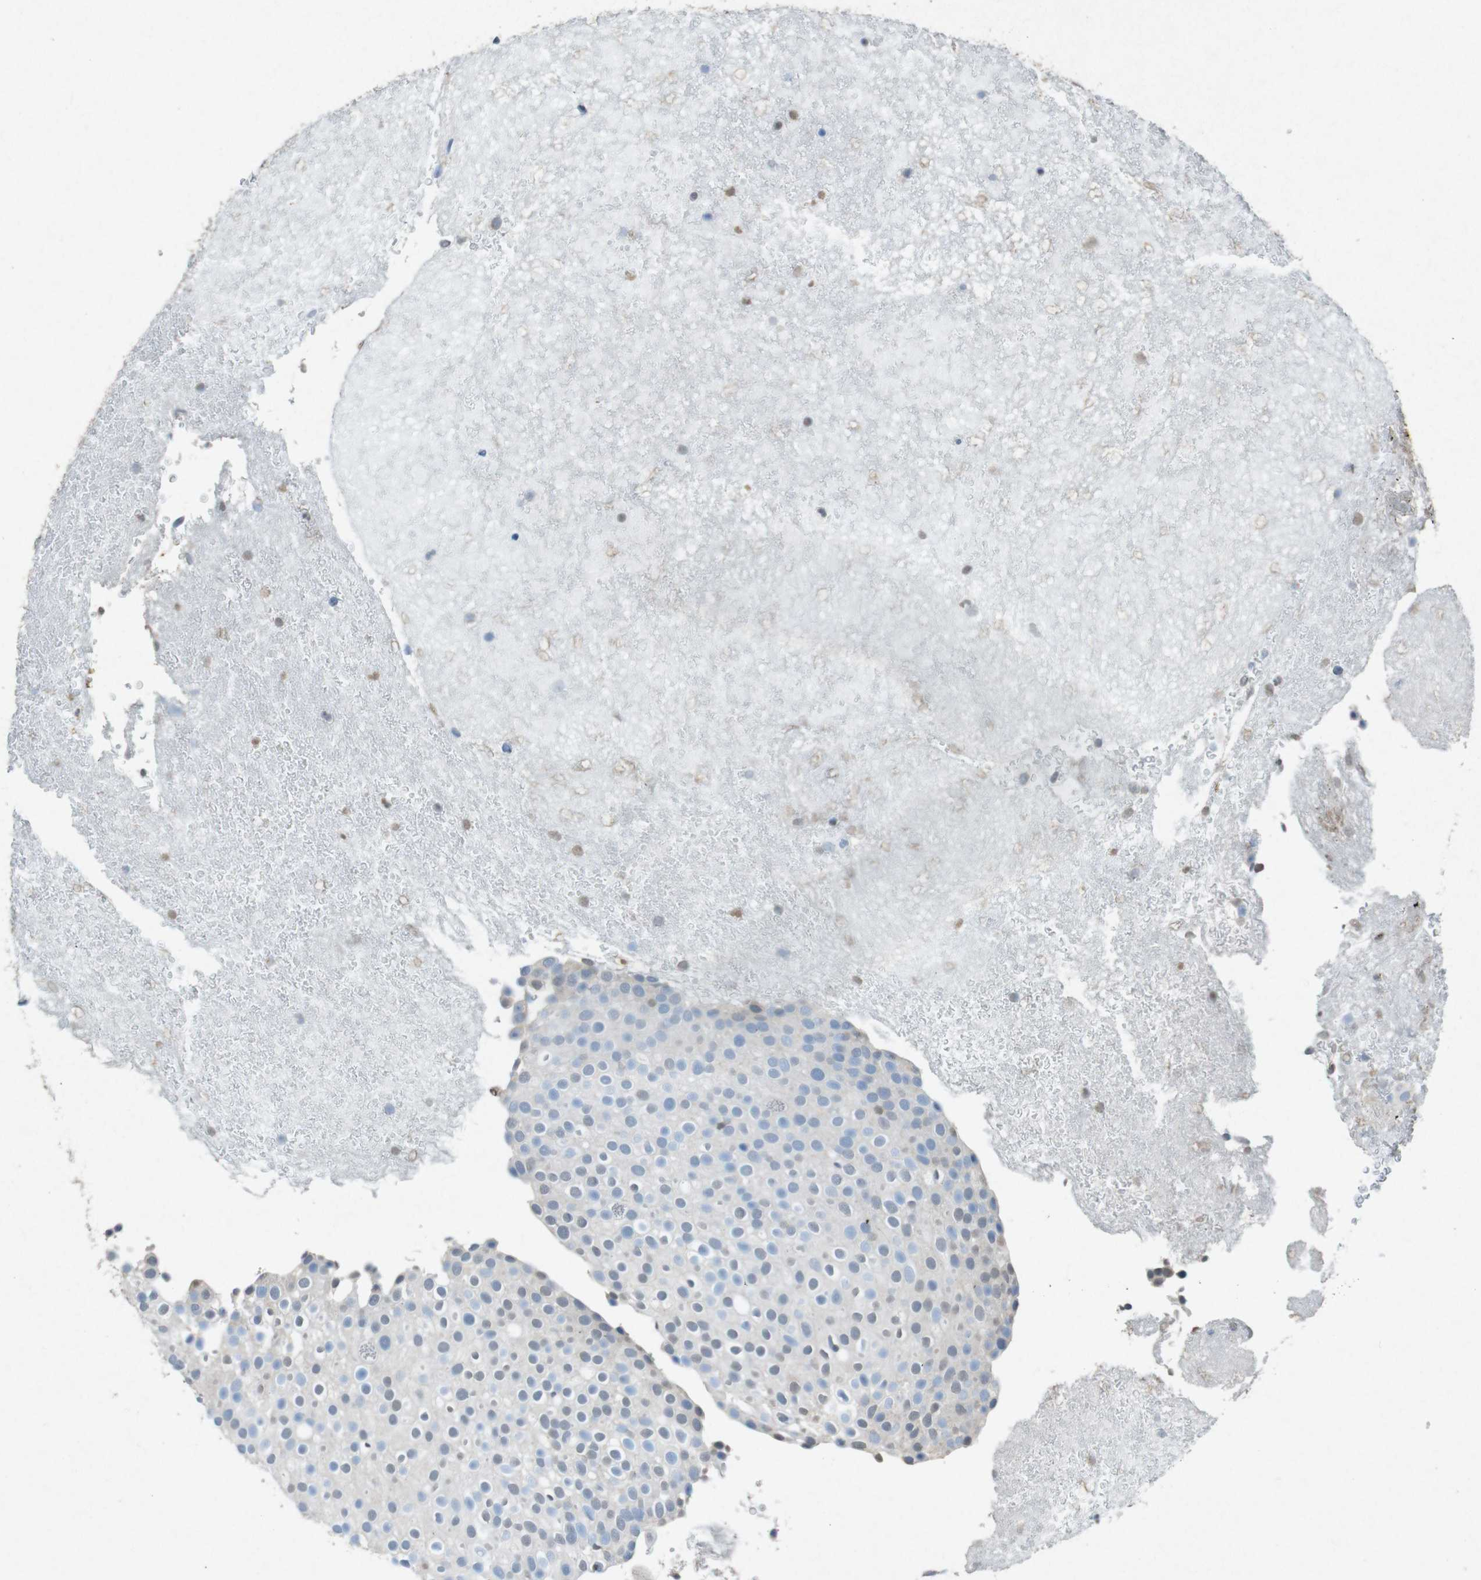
{"staining": {"intensity": "negative", "quantity": "none", "location": "none"}, "tissue": "urothelial cancer", "cell_type": "Tumor cells", "image_type": "cancer", "snomed": [{"axis": "morphology", "description": "Urothelial carcinoma, Low grade"}, {"axis": "topography", "description": "Urinary bladder"}], "caption": "High magnification brightfield microscopy of urothelial cancer stained with DAB (brown) and counterstained with hematoxylin (blue): tumor cells show no significant staining.", "gene": "STBD1", "patient": {"sex": "male", "age": 78}}